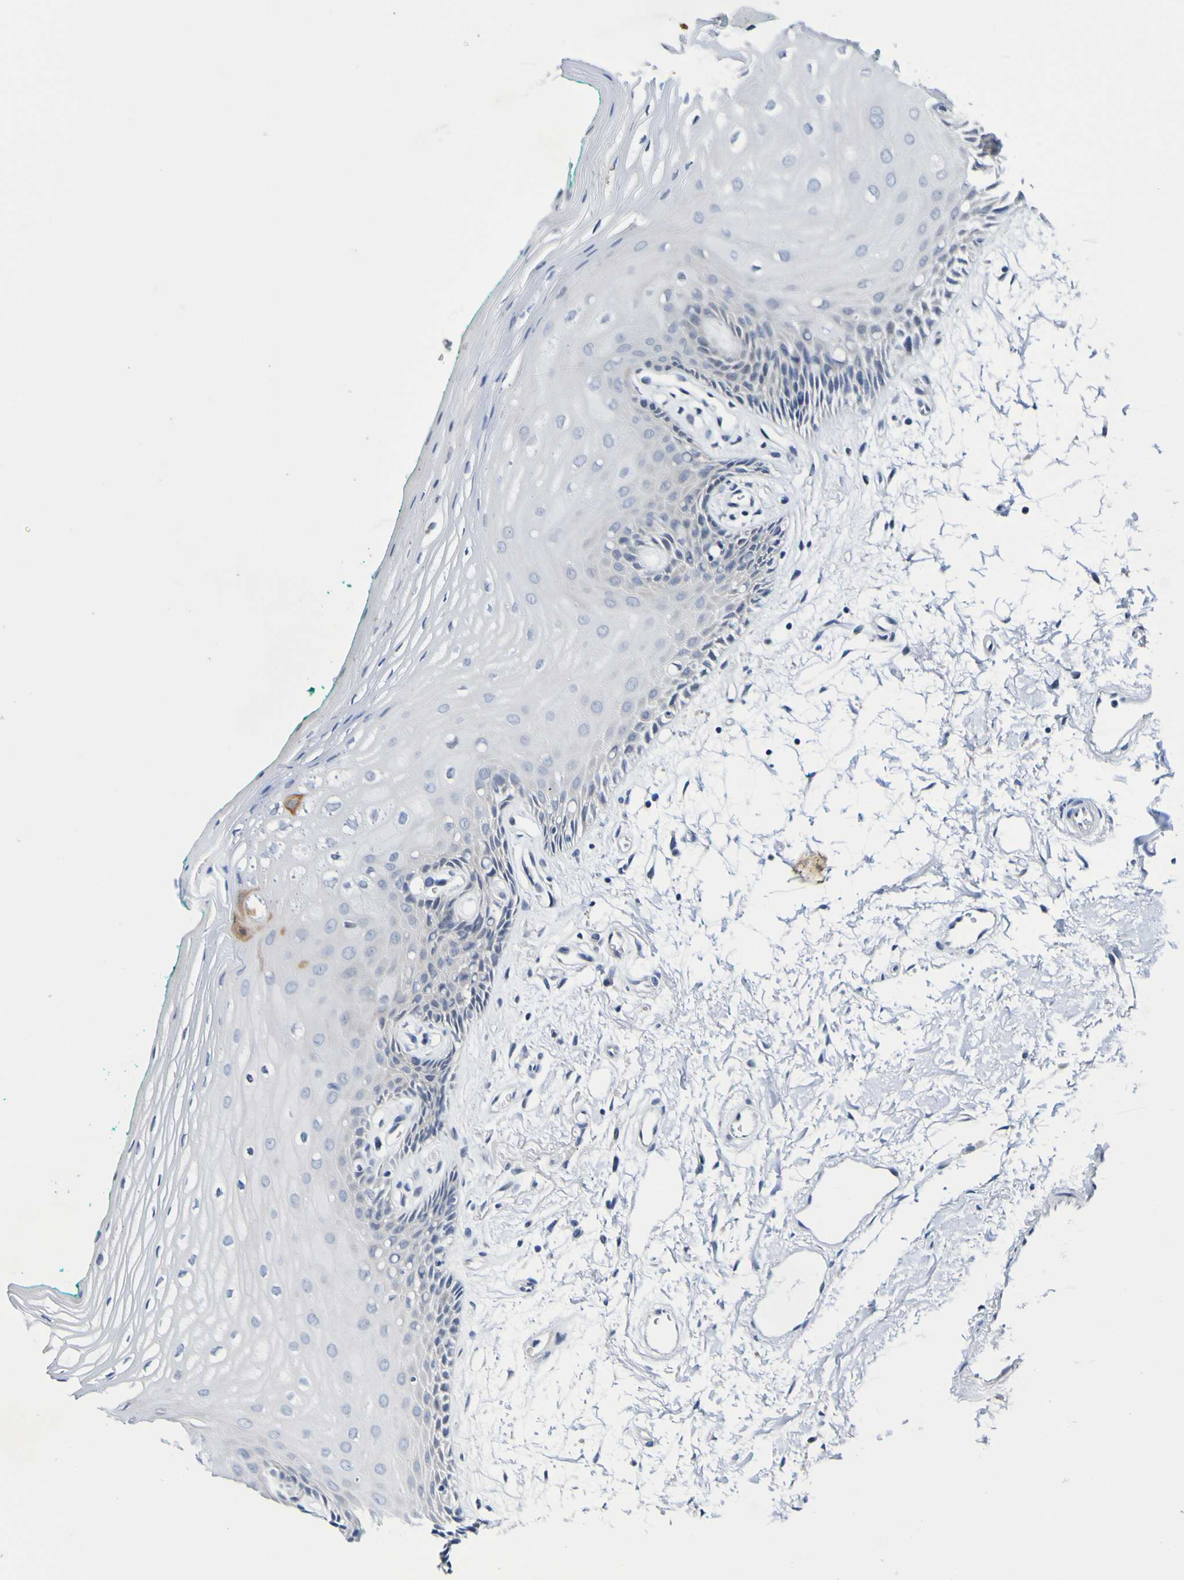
{"staining": {"intensity": "negative", "quantity": "none", "location": "none"}, "tissue": "oral mucosa", "cell_type": "Squamous epithelial cells", "image_type": "normal", "snomed": [{"axis": "morphology", "description": "Normal tissue, NOS"}, {"axis": "topography", "description": "Skeletal muscle"}, {"axis": "topography", "description": "Oral tissue"}, {"axis": "topography", "description": "Peripheral nerve tissue"}], "caption": "Immunohistochemical staining of unremarkable oral mucosa displays no significant positivity in squamous epithelial cells.", "gene": "VMA21", "patient": {"sex": "female", "age": 84}}